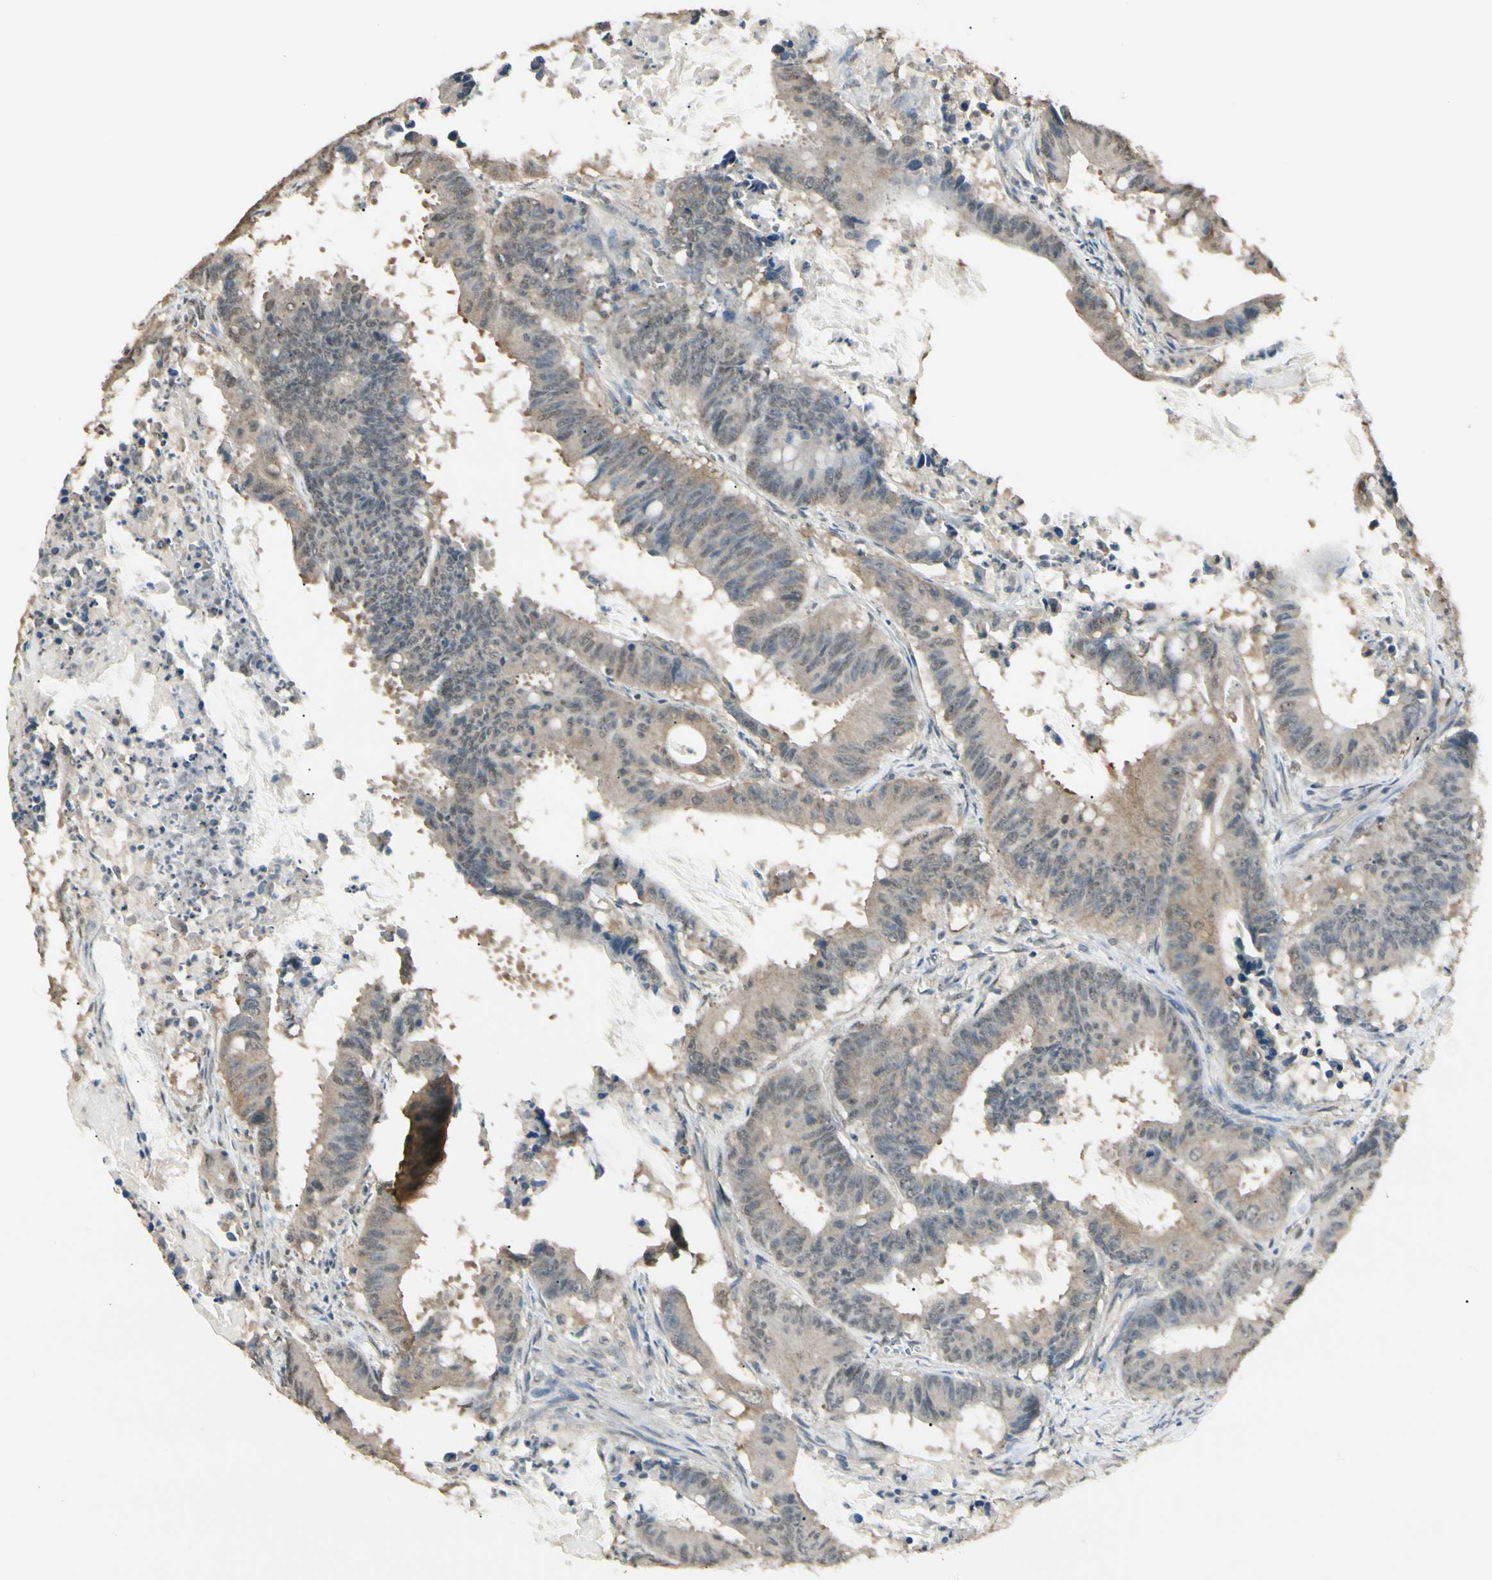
{"staining": {"intensity": "weak", "quantity": ">75%", "location": "cytoplasmic/membranous"}, "tissue": "colorectal cancer", "cell_type": "Tumor cells", "image_type": "cancer", "snomed": [{"axis": "morphology", "description": "Adenocarcinoma, NOS"}, {"axis": "topography", "description": "Colon"}], "caption": "Immunohistochemistry (DAB) staining of human adenocarcinoma (colorectal) reveals weak cytoplasmic/membranous protein expression in about >75% of tumor cells. The staining was performed using DAB to visualize the protein expression in brown, while the nuclei were stained in blue with hematoxylin (Magnification: 20x).", "gene": "SGCA", "patient": {"sex": "male", "age": 45}}